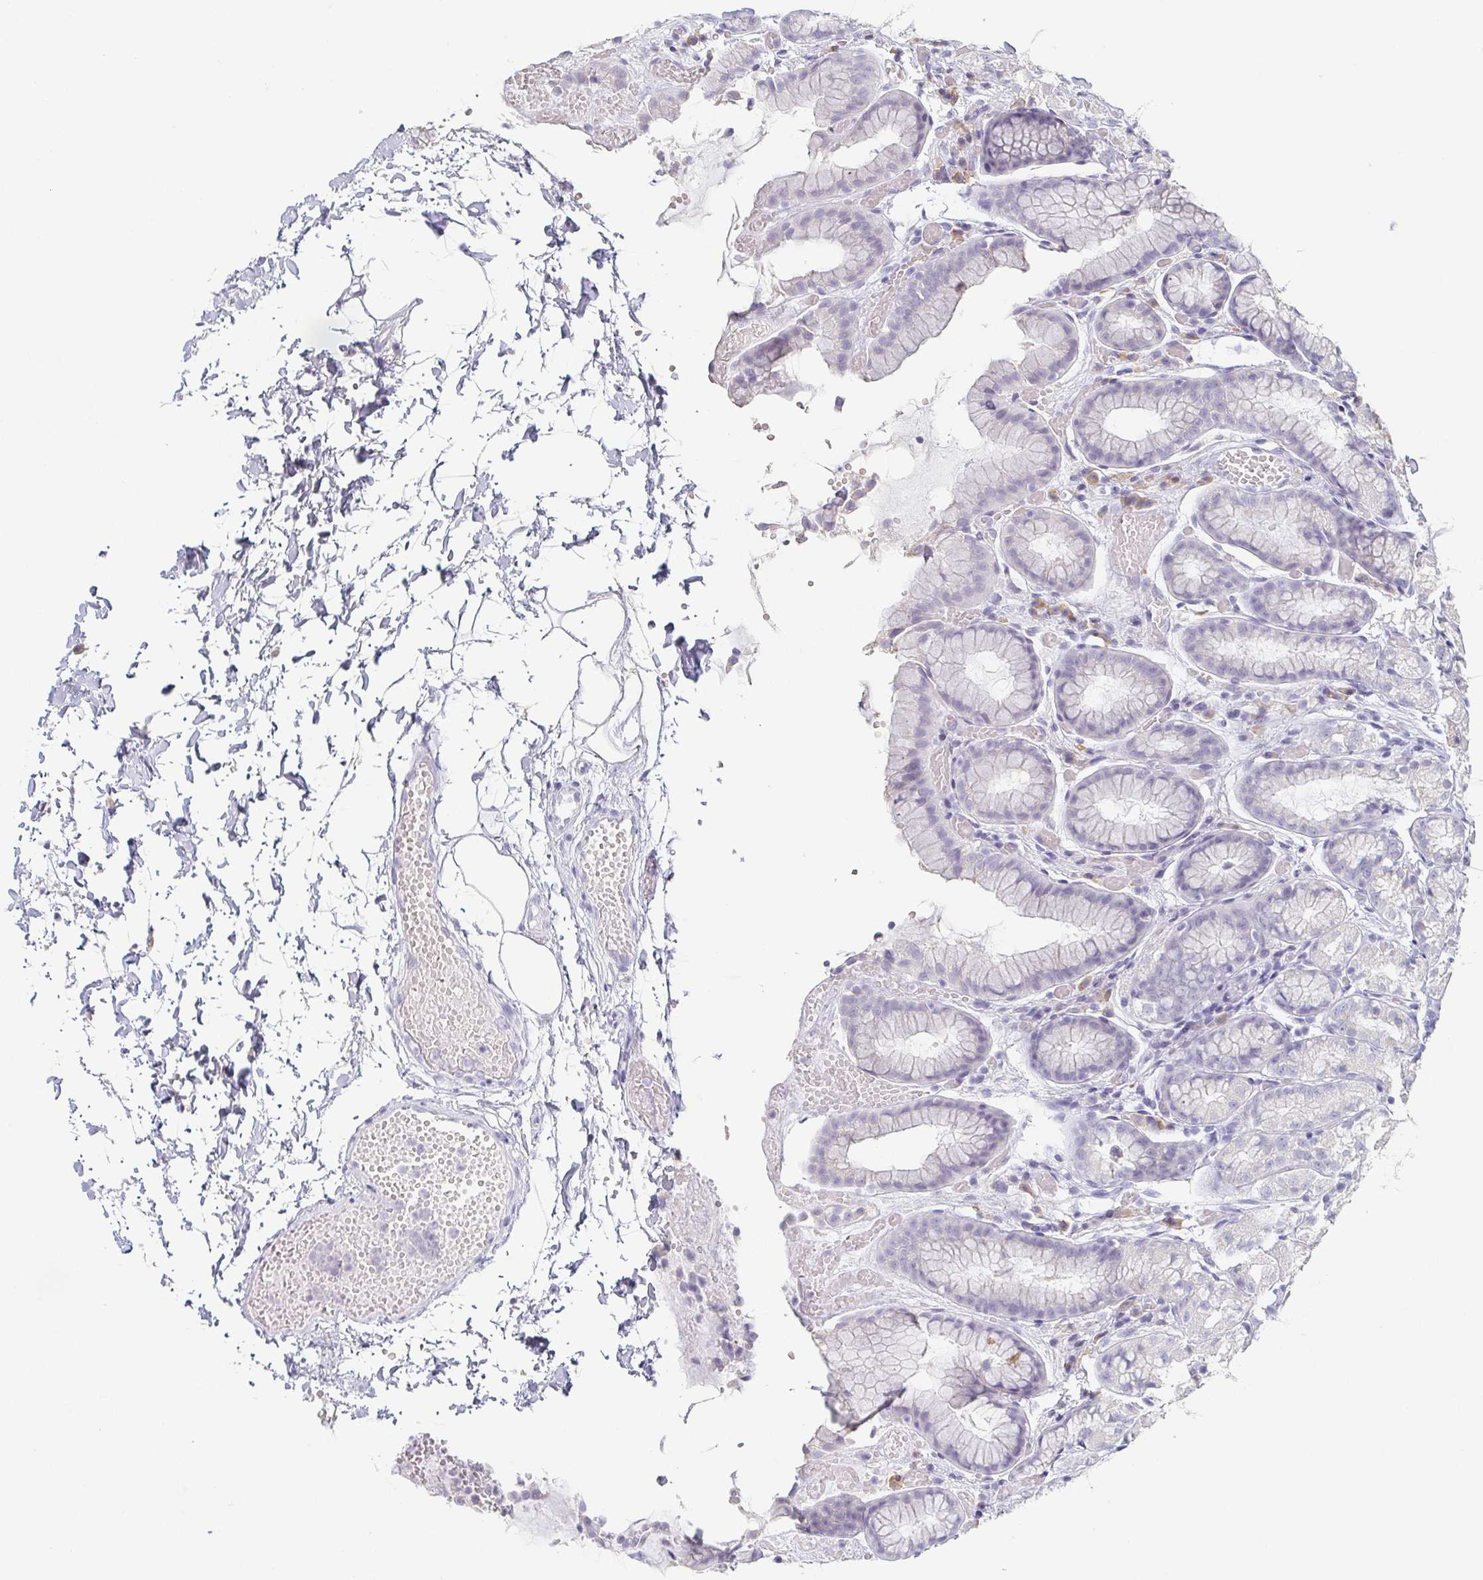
{"staining": {"intensity": "weak", "quantity": "<25%", "location": "cytoplasmic/membranous"}, "tissue": "stomach", "cell_type": "Glandular cells", "image_type": "normal", "snomed": [{"axis": "morphology", "description": "Normal tissue, NOS"}, {"axis": "topography", "description": "Stomach"}], "caption": "A high-resolution micrograph shows immunohistochemistry (IHC) staining of unremarkable stomach, which demonstrates no significant staining in glandular cells.", "gene": "PRR27", "patient": {"sex": "male", "age": 70}}